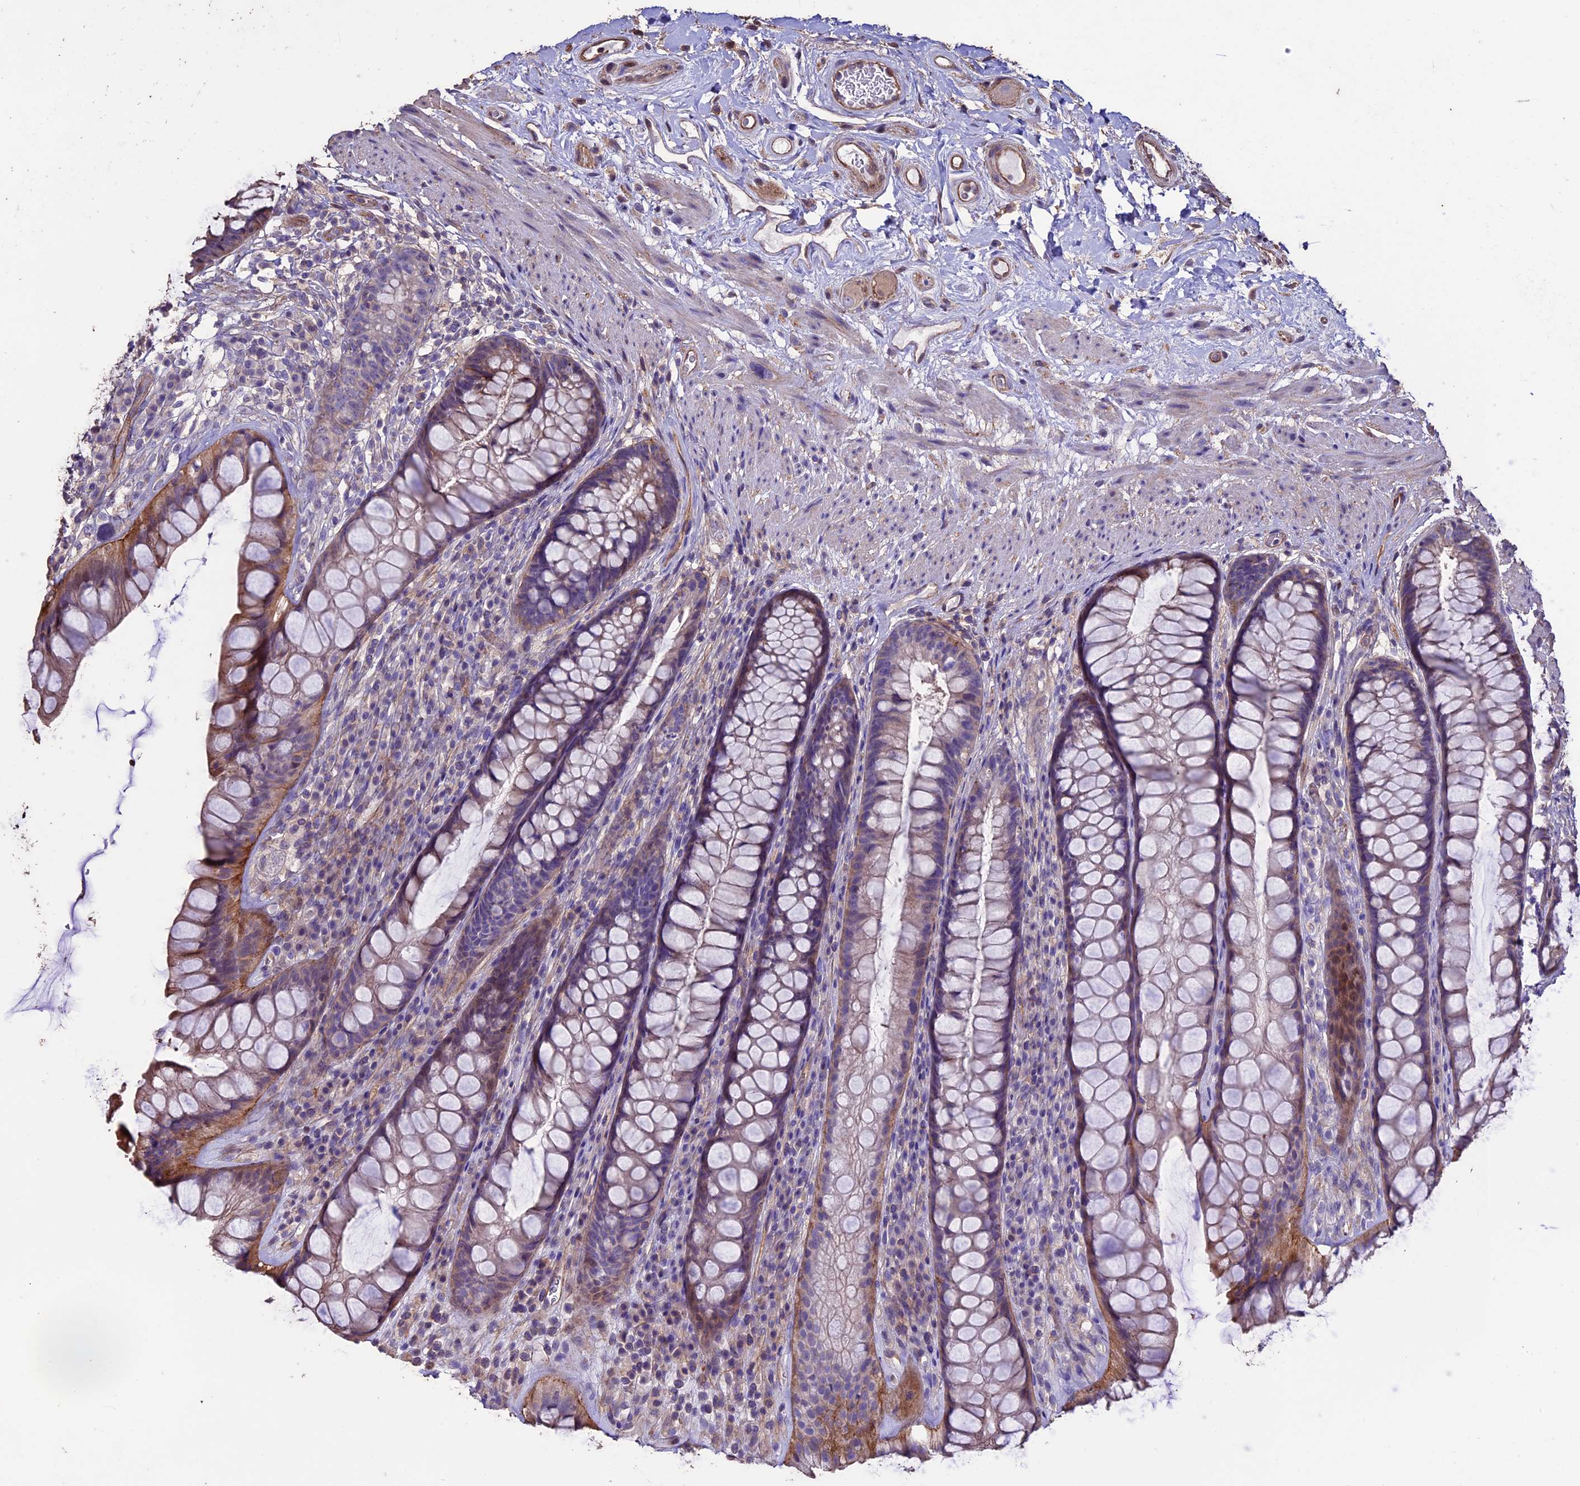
{"staining": {"intensity": "moderate", "quantity": "25%-75%", "location": "cytoplasmic/membranous"}, "tissue": "rectum", "cell_type": "Glandular cells", "image_type": "normal", "snomed": [{"axis": "morphology", "description": "Normal tissue, NOS"}, {"axis": "topography", "description": "Rectum"}], "caption": "High-power microscopy captured an IHC photomicrograph of unremarkable rectum, revealing moderate cytoplasmic/membranous staining in about 25%-75% of glandular cells.", "gene": "USB1", "patient": {"sex": "male", "age": 74}}